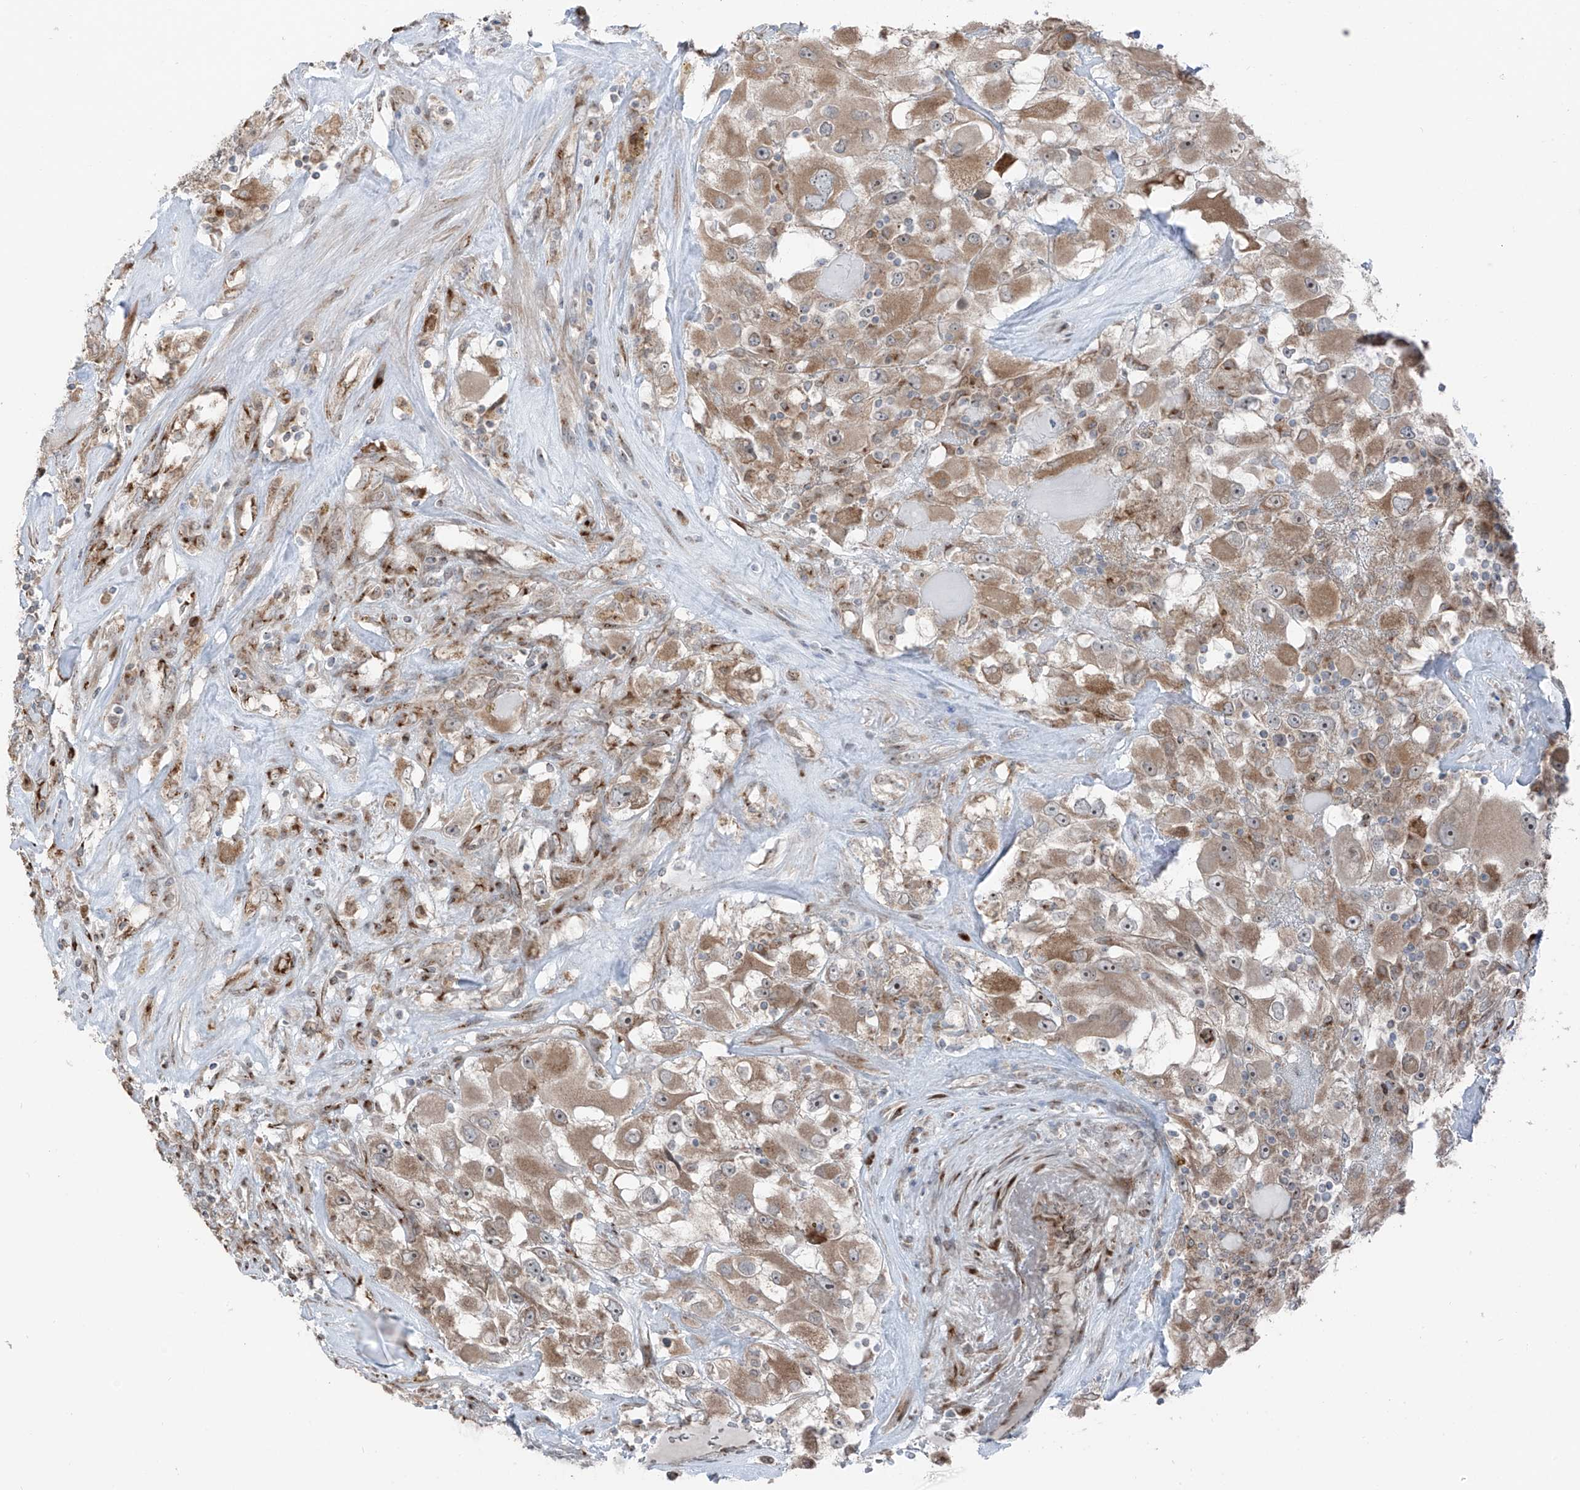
{"staining": {"intensity": "moderate", "quantity": ">75%", "location": "cytoplasmic/membranous"}, "tissue": "renal cancer", "cell_type": "Tumor cells", "image_type": "cancer", "snomed": [{"axis": "morphology", "description": "Adenocarcinoma, NOS"}, {"axis": "topography", "description": "Kidney"}], "caption": "Immunohistochemical staining of renal cancer demonstrates medium levels of moderate cytoplasmic/membranous positivity in approximately >75% of tumor cells.", "gene": "ERLEC1", "patient": {"sex": "female", "age": 52}}